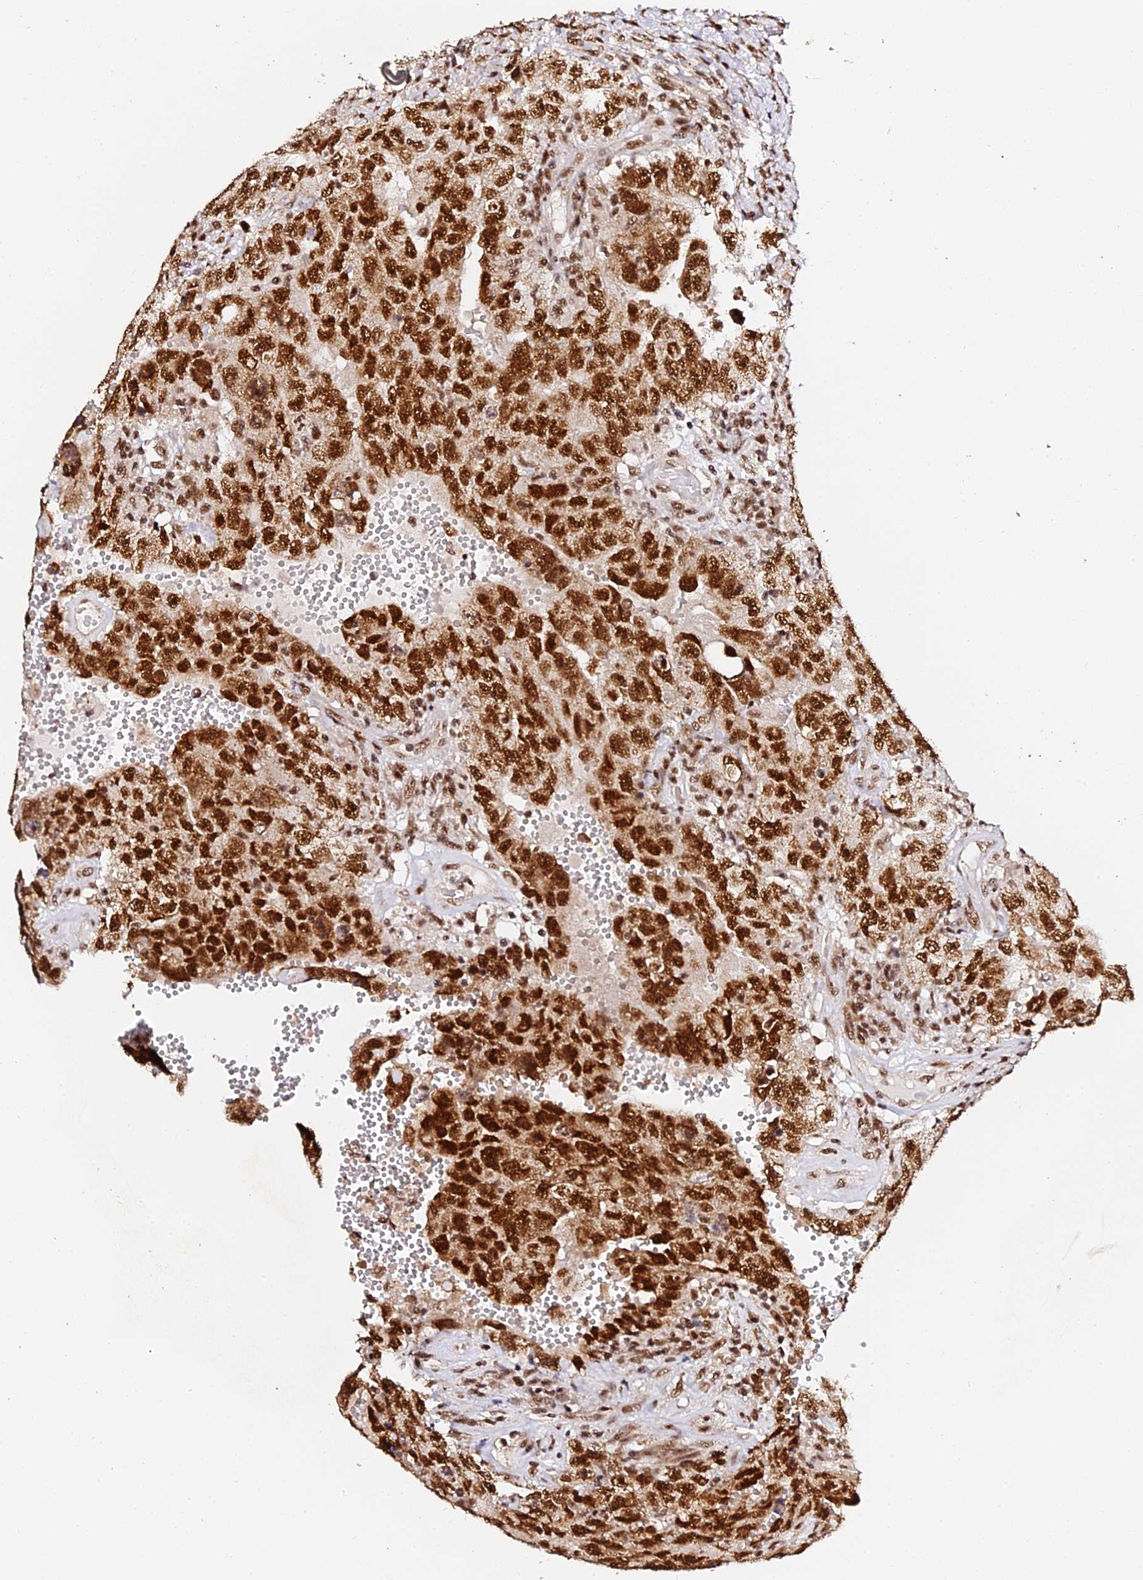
{"staining": {"intensity": "strong", "quantity": ">75%", "location": "nuclear"}, "tissue": "testis cancer", "cell_type": "Tumor cells", "image_type": "cancer", "snomed": [{"axis": "morphology", "description": "Carcinoma, Embryonal, NOS"}, {"axis": "topography", "description": "Testis"}], "caption": "Protein staining shows strong nuclear positivity in approximately >75% of tumor cells in testis embryonal carcinoma. The staining was performed using DAB (3,3'-diaminobenzidine) to visualize the protein expression in brown, while the nuclei were stained in blue with hematoxylin (Magnification: 20x).", "gene": "MCRS1", "patient": {"sex": "male", "age": 26}}